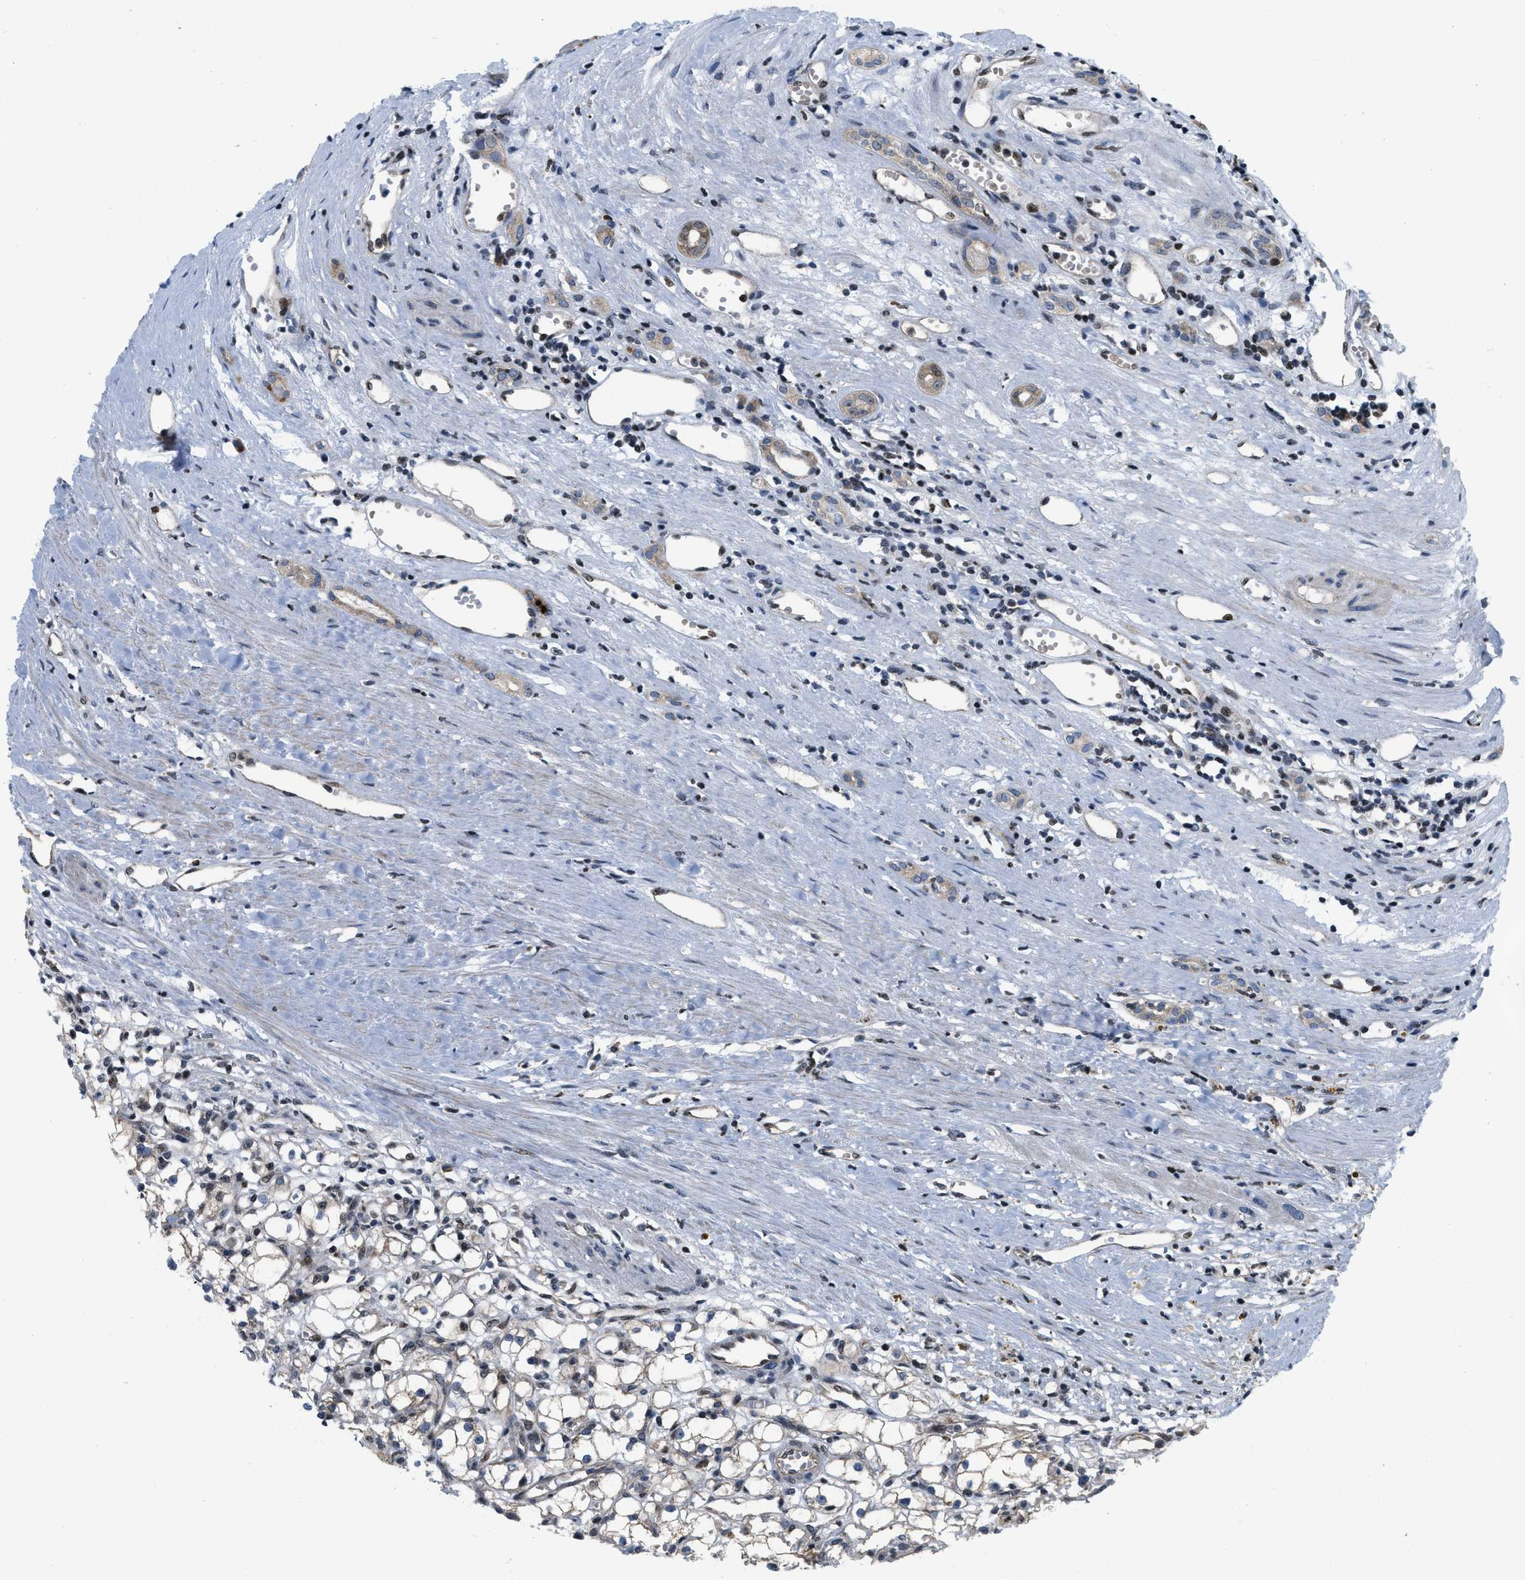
{"staining": {"intensity": "negative", "quantity": "none", "location": "none"}, "tissue": "renal cancer", "cell_type": "Tumor cells", "image_type": "cancer", "snomed": [{"axis": "morphology", "description": "Adenocarcinoma, NOS"}, {"axis": "topography", "description": "Kidney"}], "caption": "Renal cancer (adenocarcinoma) stained for a protein using immunohistochemistry demonstrates no positivity tumor cells.", "gene": "PPP2CB", "patient": {"sex": "male", "age": 56}}